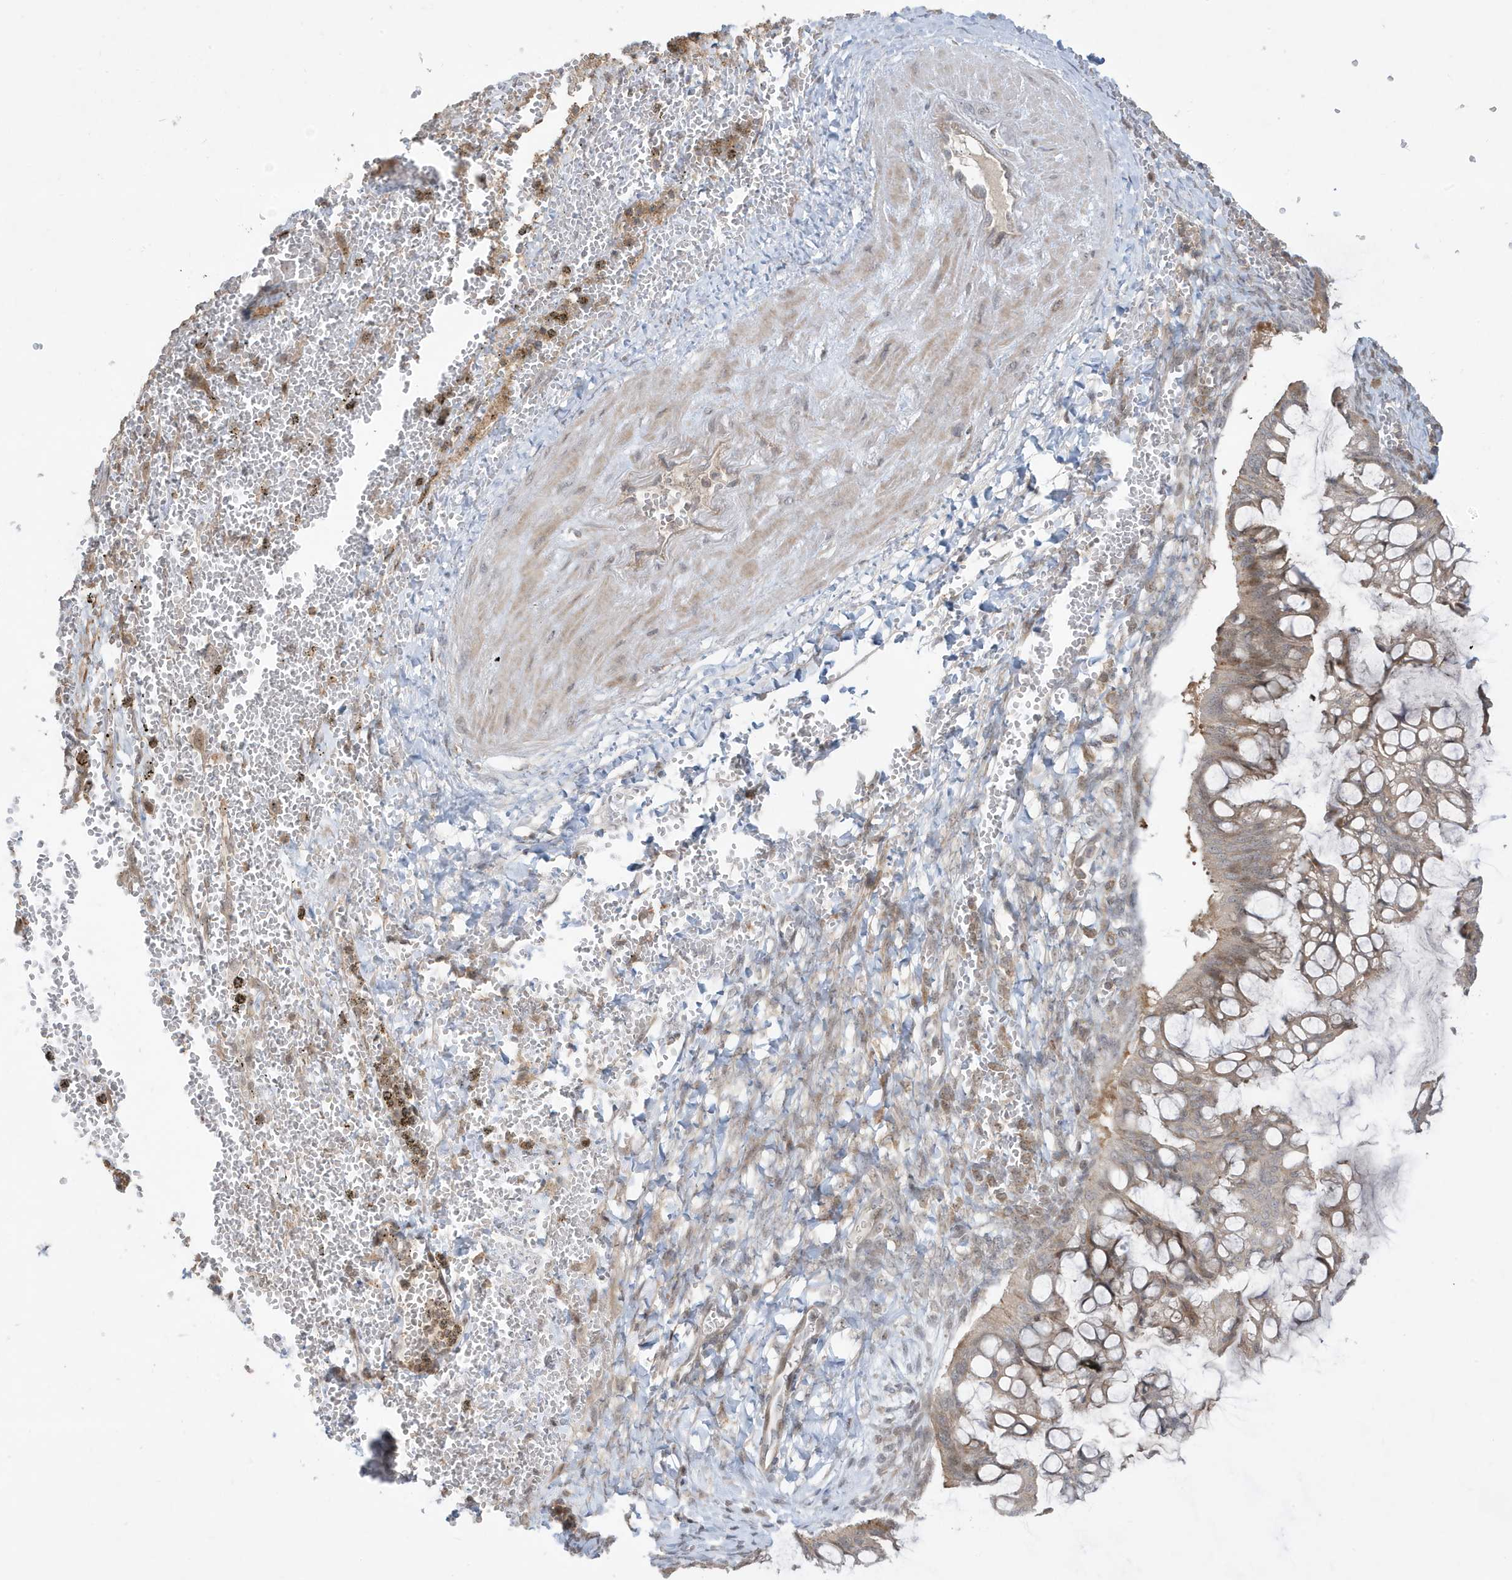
{"staining": {"intensity": "weak", "quantity": ">75%", "location": "cytoplasmic/membranous"}, "tissue": "ovarian cancer", "cell_type": "Tumor cells", "image_type": "cancer", "snomed": [{"axis": "morphology", "description": "Cystadenocarcinoma, mucinous, NOS"}, {"axis": "topography", "description": "Ovary"}], "caption": "Ovarian cancer (mucinous cystadenocarcinoma) stained with immunohistochemistry (IHC) reveals weak cytoplasmic/membranous positivity in about >75% of tumor cells. The staining is performed using DAB (3,3'-diaminobenzidine) brown chromogen to label protein expression. The nuclei are counter-stained blue using hematoxylin.", "gene": "PRRT3", "patient": {"sex": "female", "age": 73}}